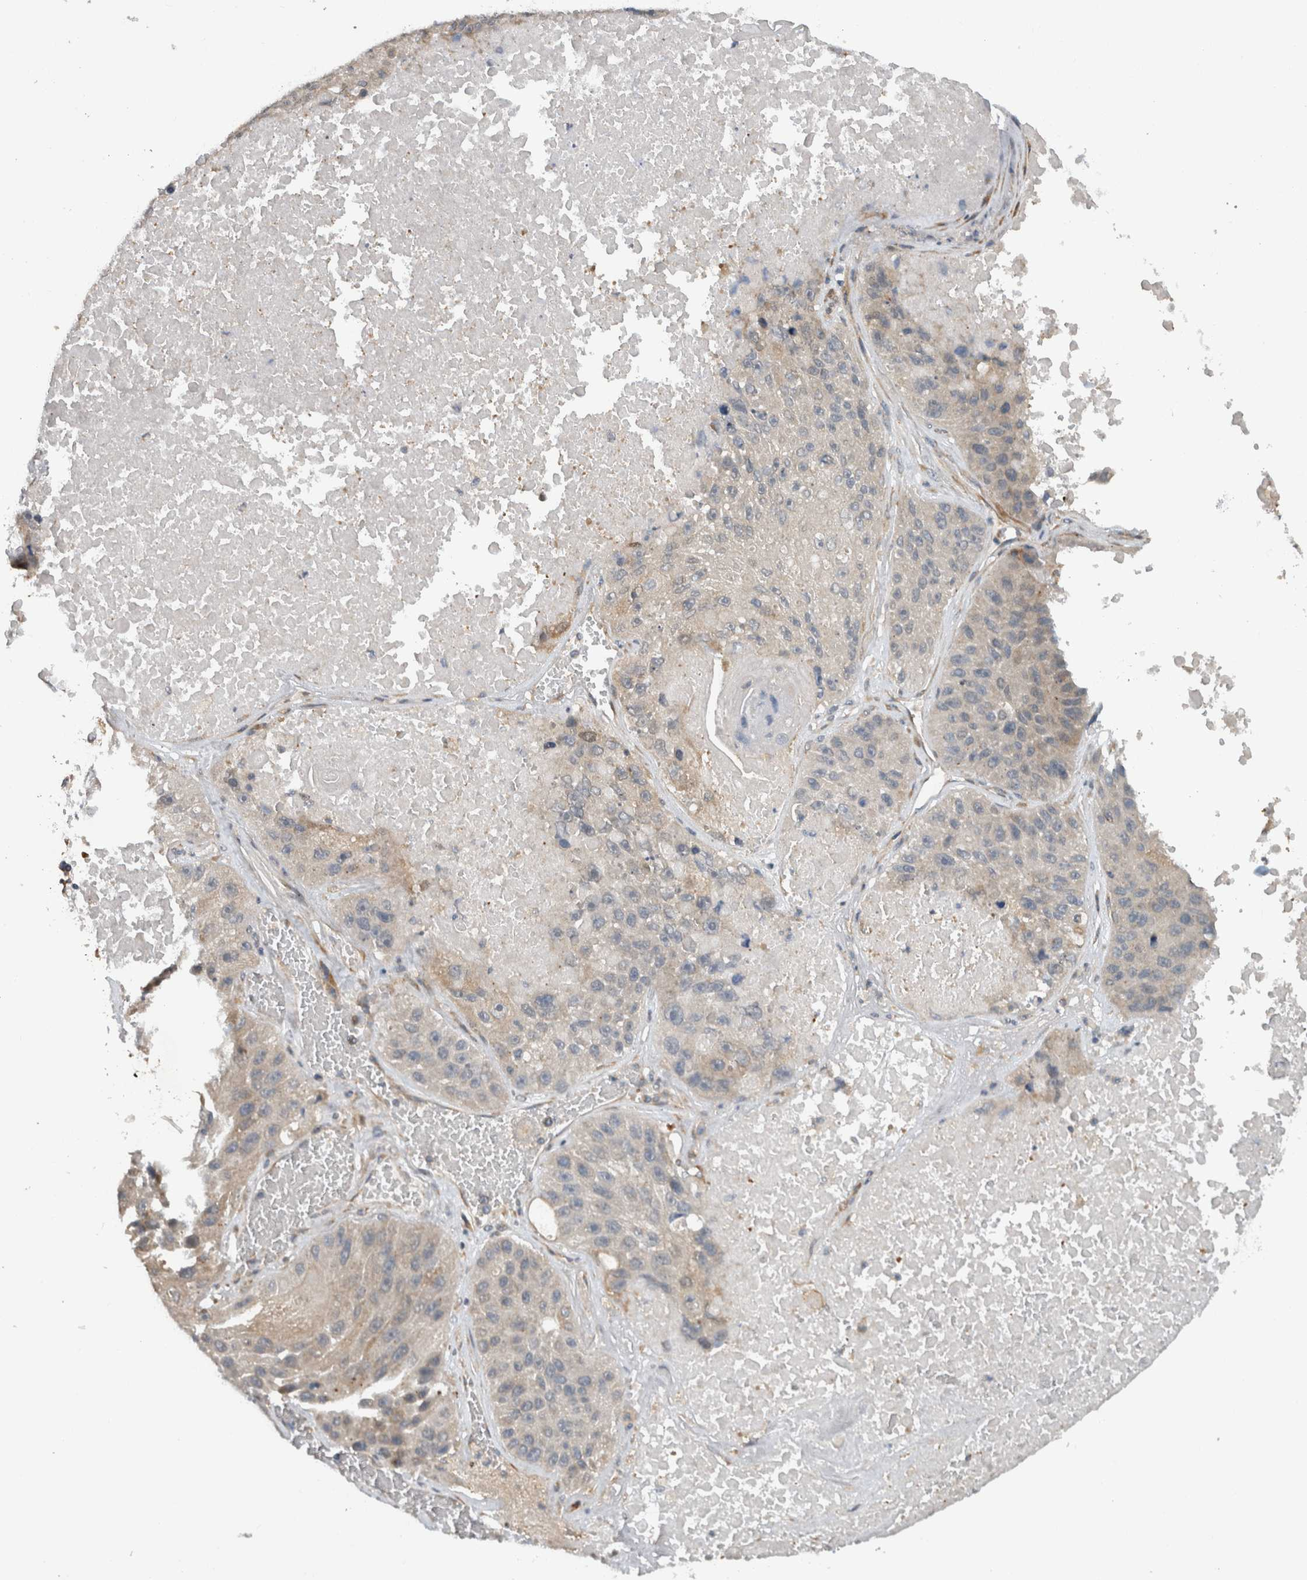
{"staining": {"intensity": "weak", "quantity": "25%-75%", "location": "cytoplasmic/membranous"}, "tissue": "lung cancer", "cell_type": "Tumor cells", "image_type": "cancer", "snomed": [{"axis": "morphology", "description": "Squamous cell carcinoma, NOS"}, {"axis": "topography", "description": "Lung"}], "caption": "Squamous cell carcinoma (lung) stained with IHC demonstrates weak cytoplasmic/membranous positivity in approximately 25%-75% of tumor cells. (Stains: DAB (3,3'-diaminobenzidine) in brown, nuclei in blue, Microscopy: brightfield microscopy at high magnification).", "gene": "PARP6", "patient": {"sex": "male", "age": 61}}